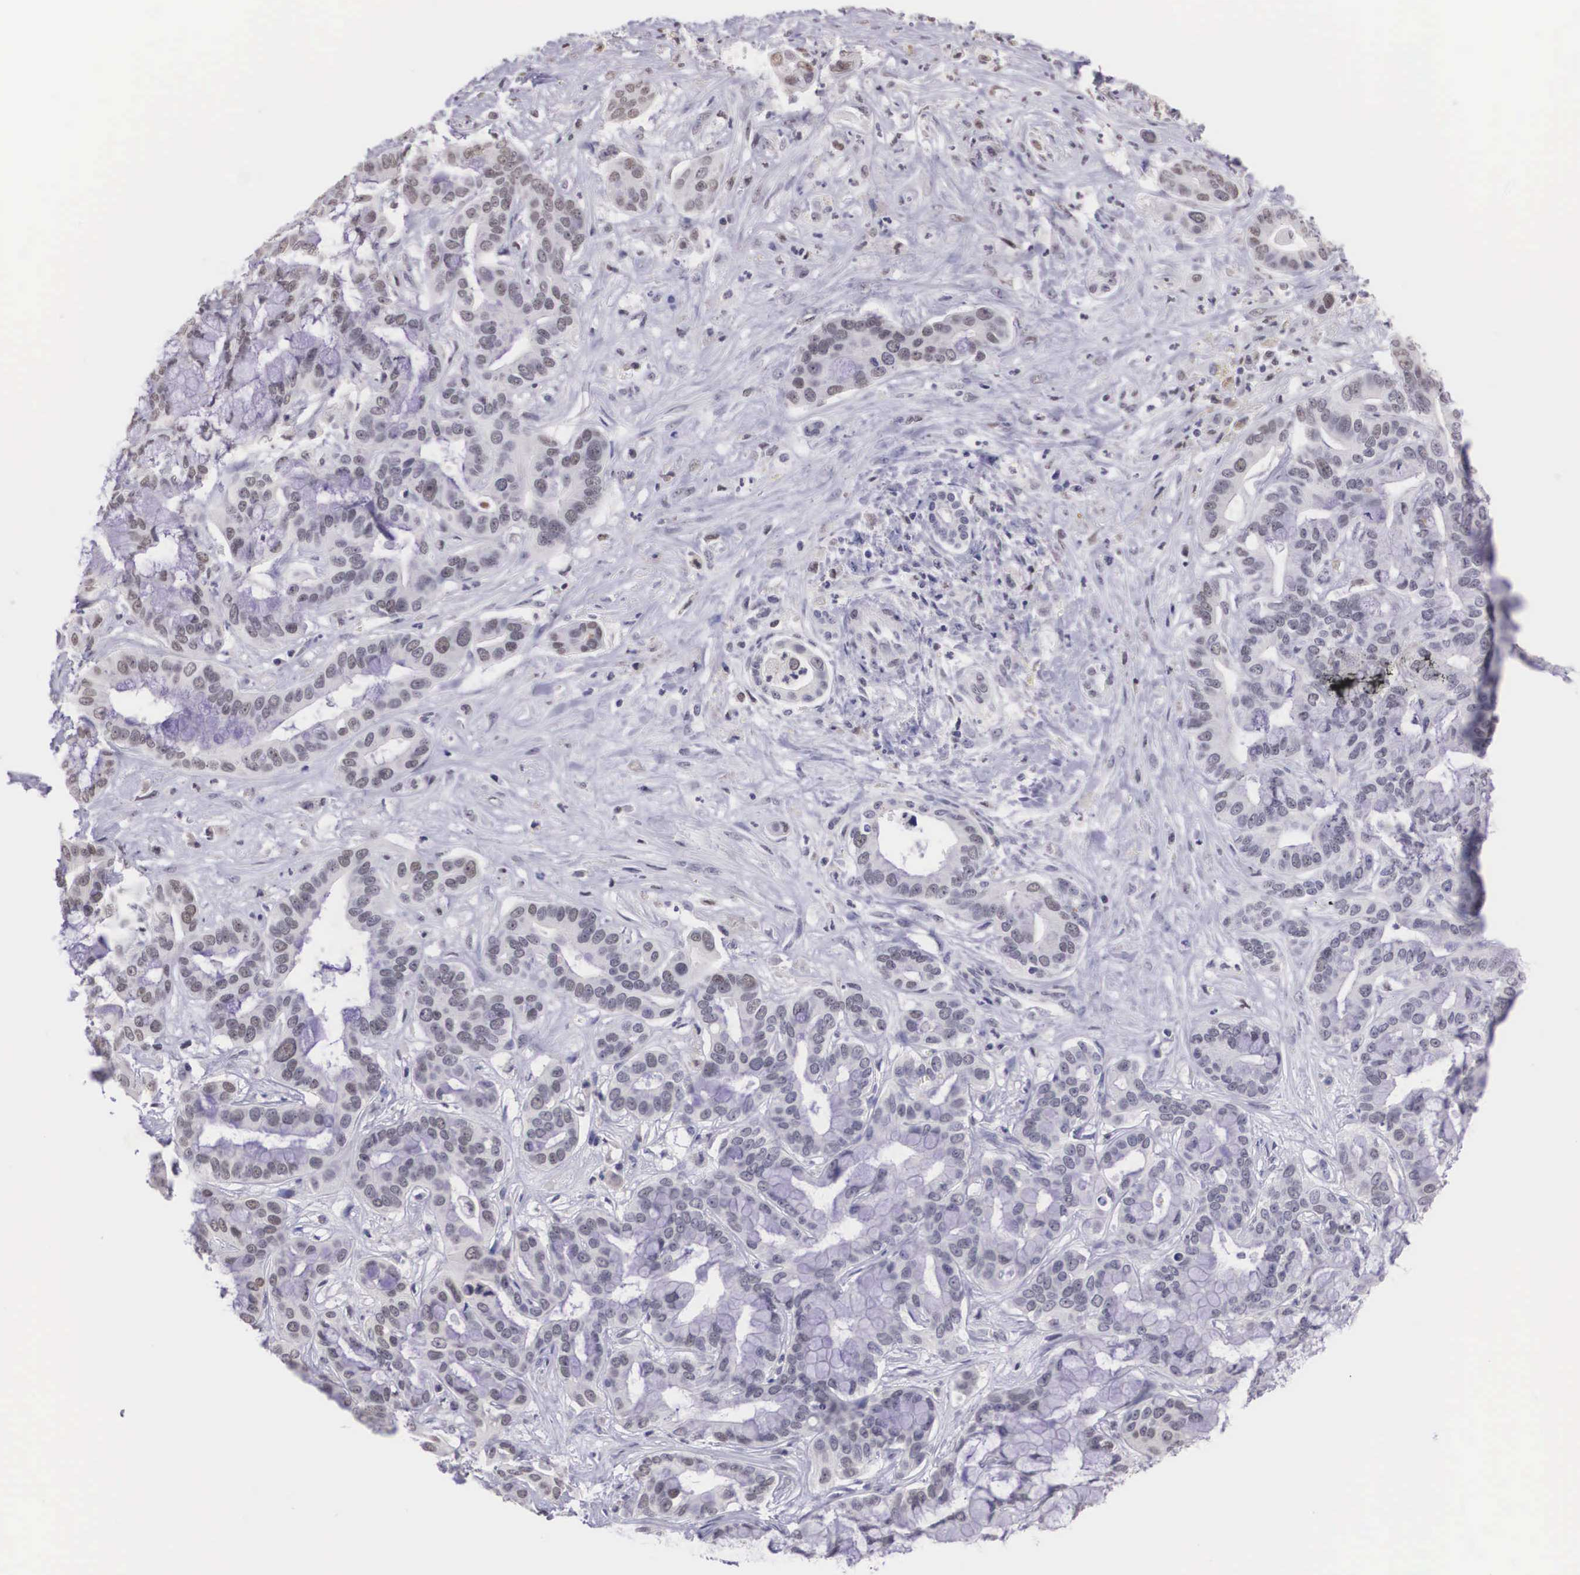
{"staining": {"intensity": "moderate", "quantity": ">75%", "location": "nuclear"}, "tissue": "liver cancer", "cell_type": "Tumor cells", "image_type": "cancer", "snomed": [{"axis": "morphology", "description": "Cholangiocarcinoma"}, {"axis": "topography", "description": "Liver"}], "caption": "Protein expression by immunohistochemistry (IHC) shows moderate nuclear expression in about >75% of tumor cells in liver cholangiocarcinoma. Immunohistochemistry (ihc) stains the protein of interest in brown and the nuclei are stained blue.", "gene": "ETV6", "patient": {"sex": "female", "age": 65}}